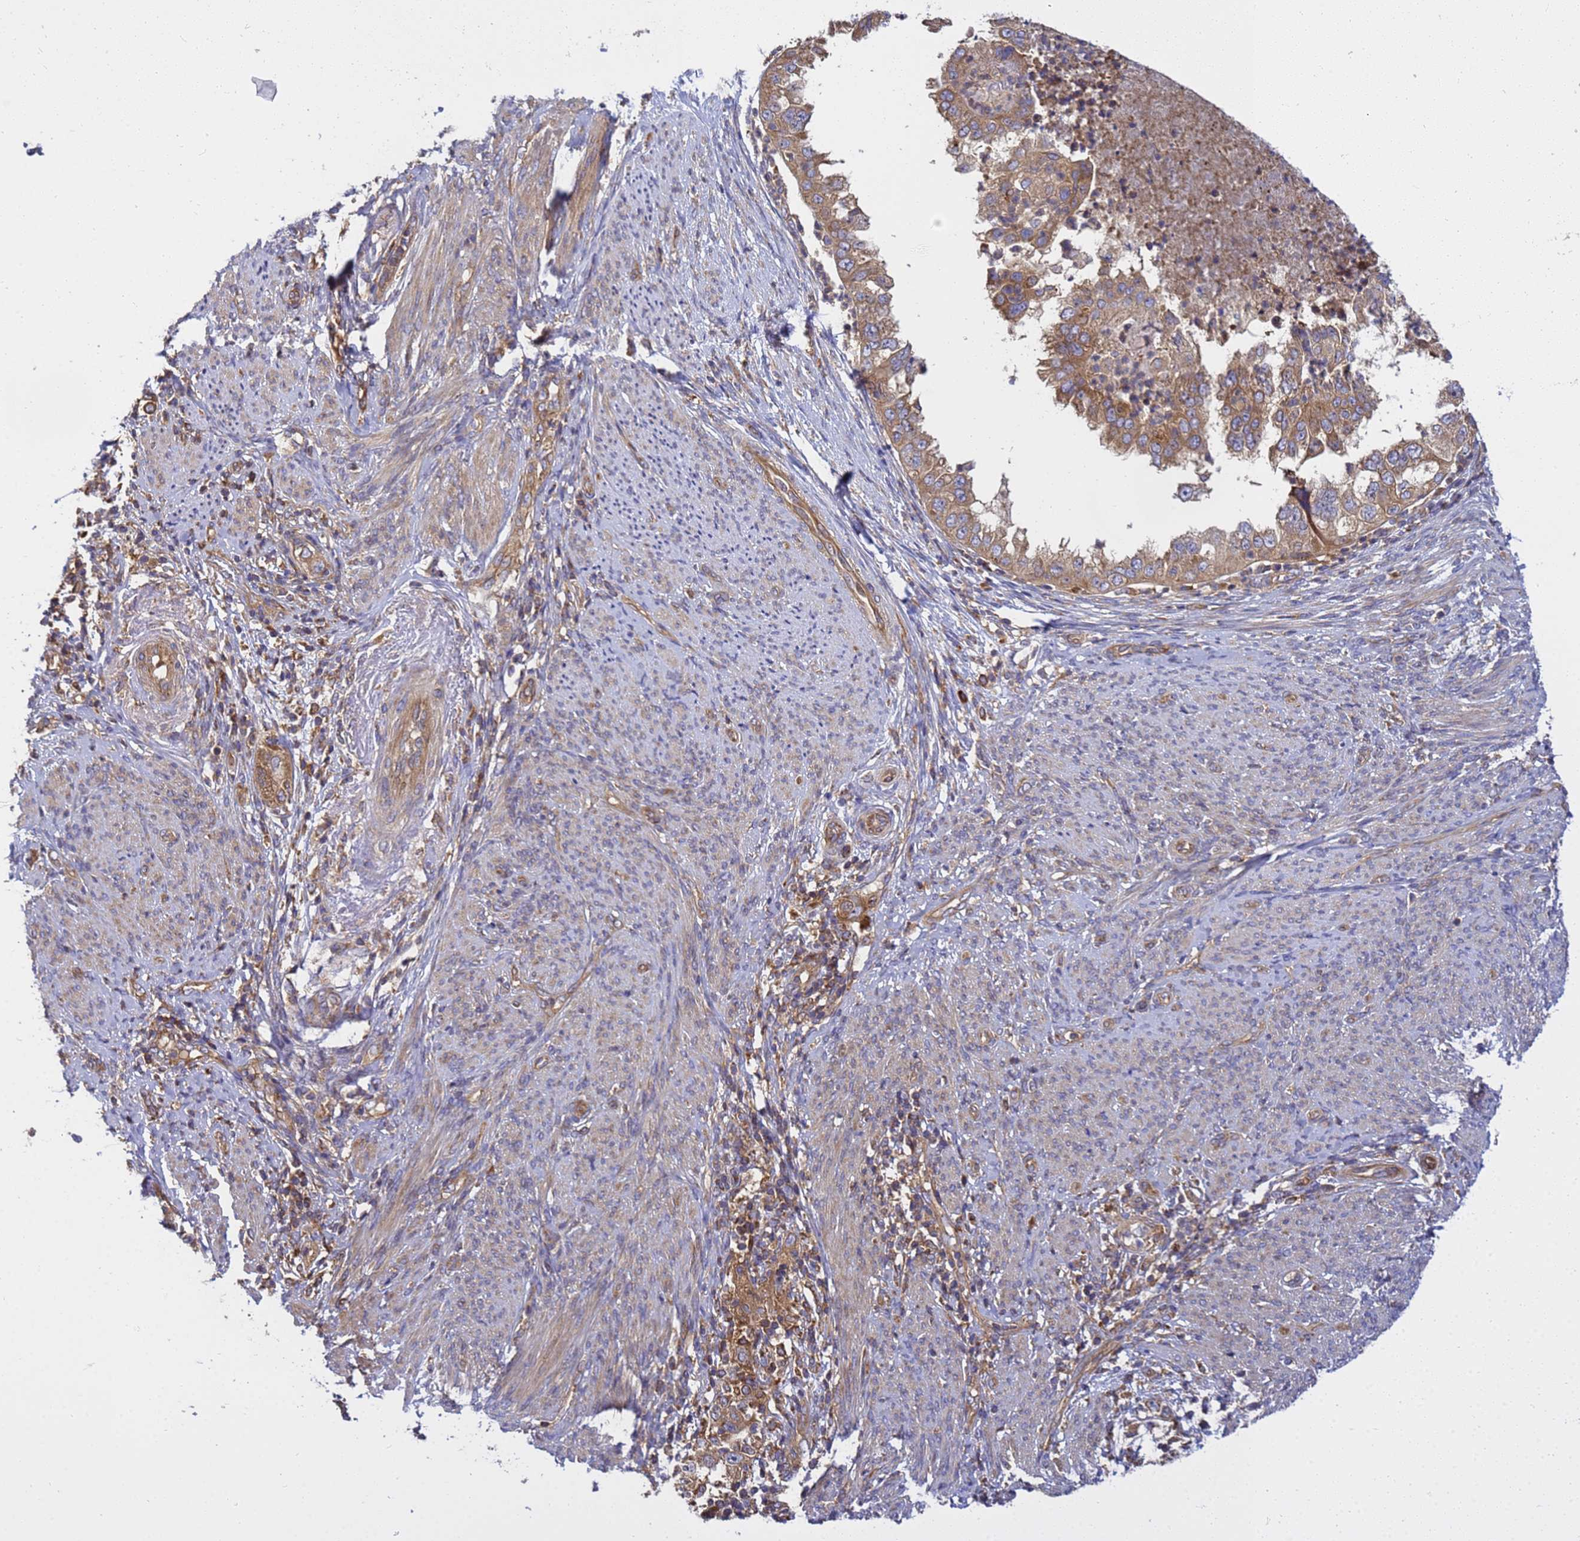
{"staining": {"intensity": "moderate", "quantity": ">75%", "location": "cytoplasmic/membranous"}, "tissue": "endometrial cancer", "cell_type": "Tumor cells", "image_type": "cancer", "snomed": [{"axis": "morphology", "description": "Adenocarcinoma, NOS"}, {"axis": "topography", "description": "Endometrium"}], "caption": "High-magnification brightfield microscopy of endometrial cancer stained with DAB (brown) and counterstained with hematoxylin (blue). tumor cells exhibit moderate cytoplasmic/membranous expression is identified in about>75% of cells. (IHC, brightfield microscopy, high magnification).", "gene": "BECN1", "patient": {"sex": "female", "age": 85}}